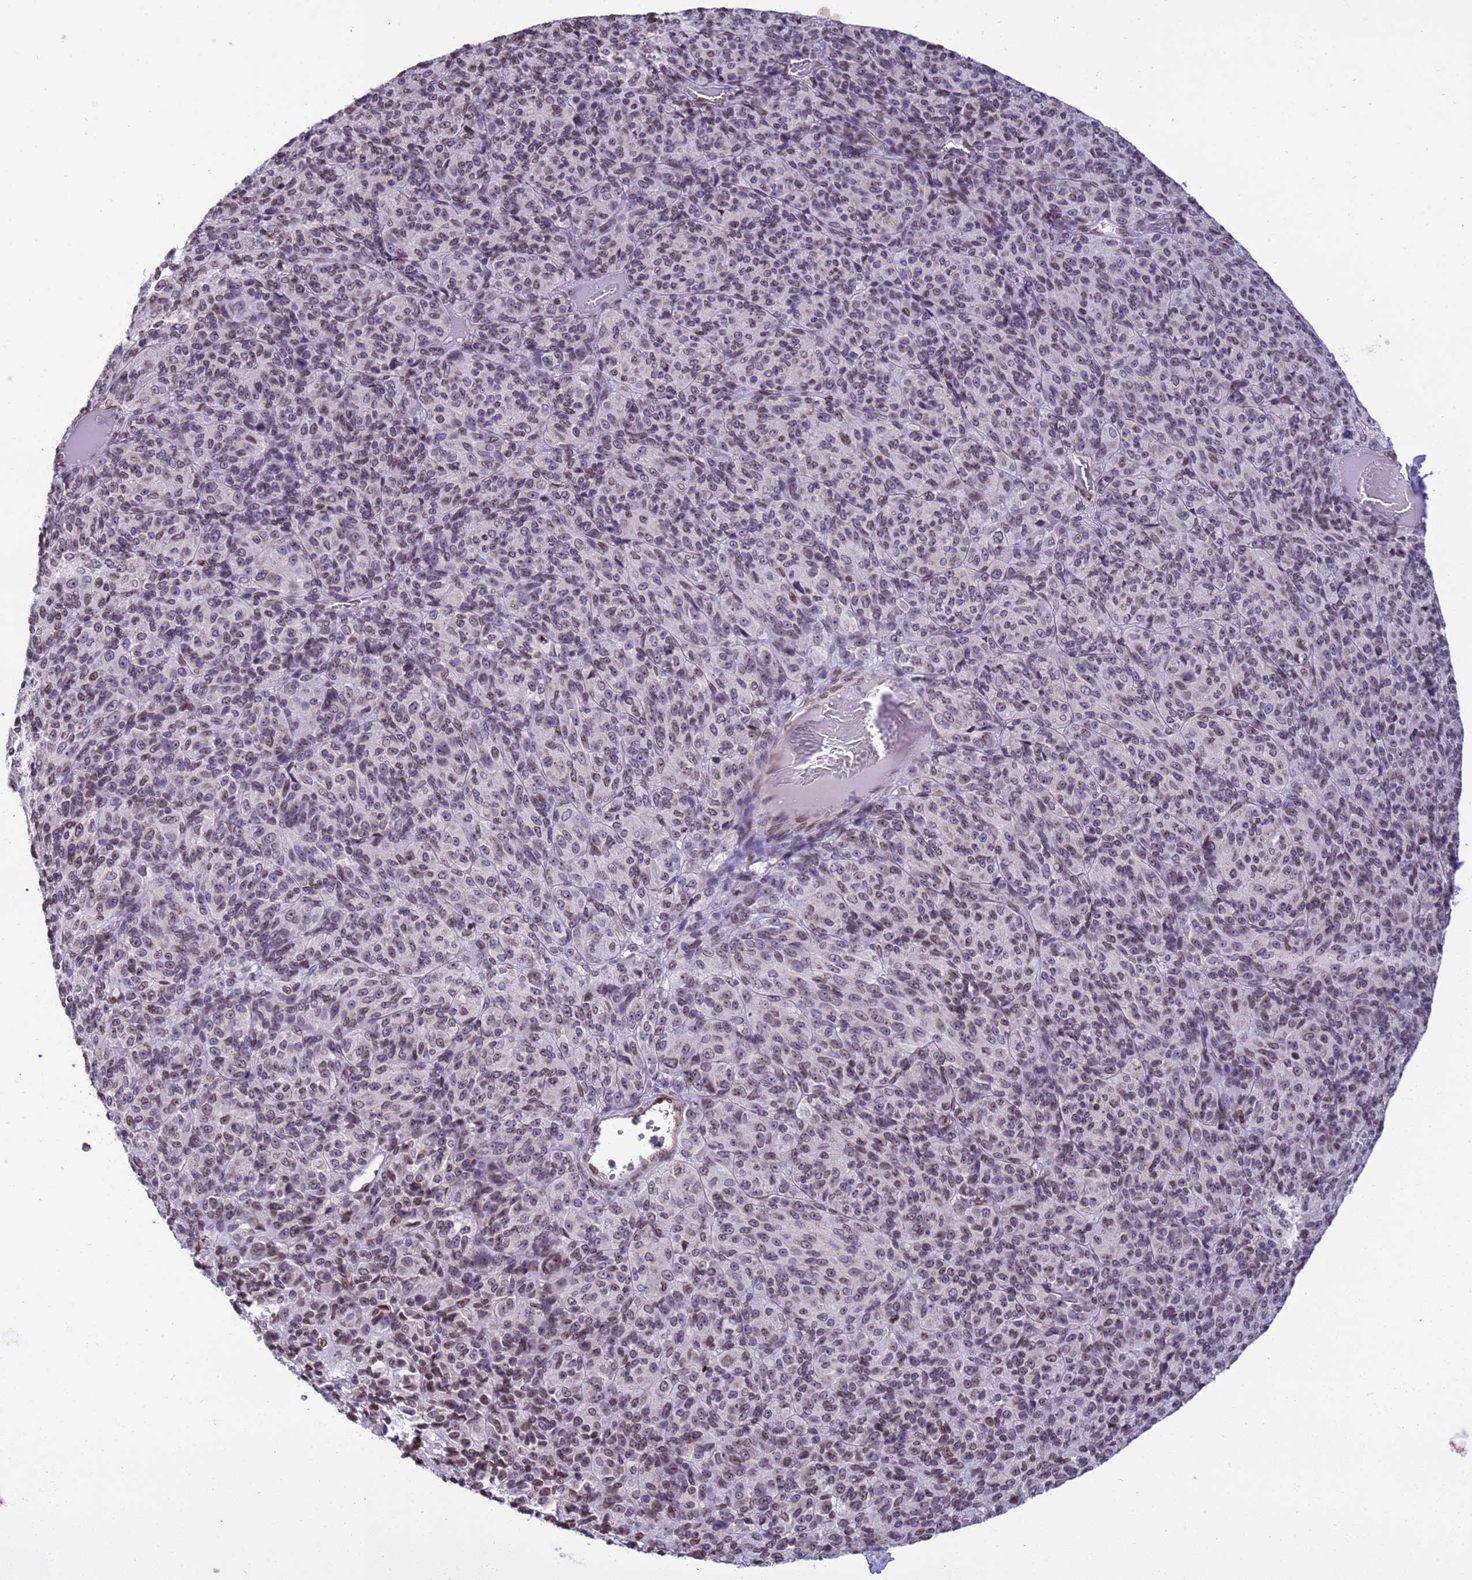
{"staining": {"intensity": "weak", "quantity": "<25%", "location": "cytoplasmic/membranous,nuclear"}, "tissue": "melanoma", "cell_type": "Tumor cells", "image_type": "cancer", "snomed": [{"axis": "morphology", "description": "Malignant melanoma, Metastatic site"}, {"axis": "topography", "description": "Brain"}], "caption": "Malignant melanoma (metastatic site) stained for a protein using immunohistochemistry demonstrates no positivity tumor cells.", "gene": "DHX37", "patient": {"sex": "female", "age": 56}}